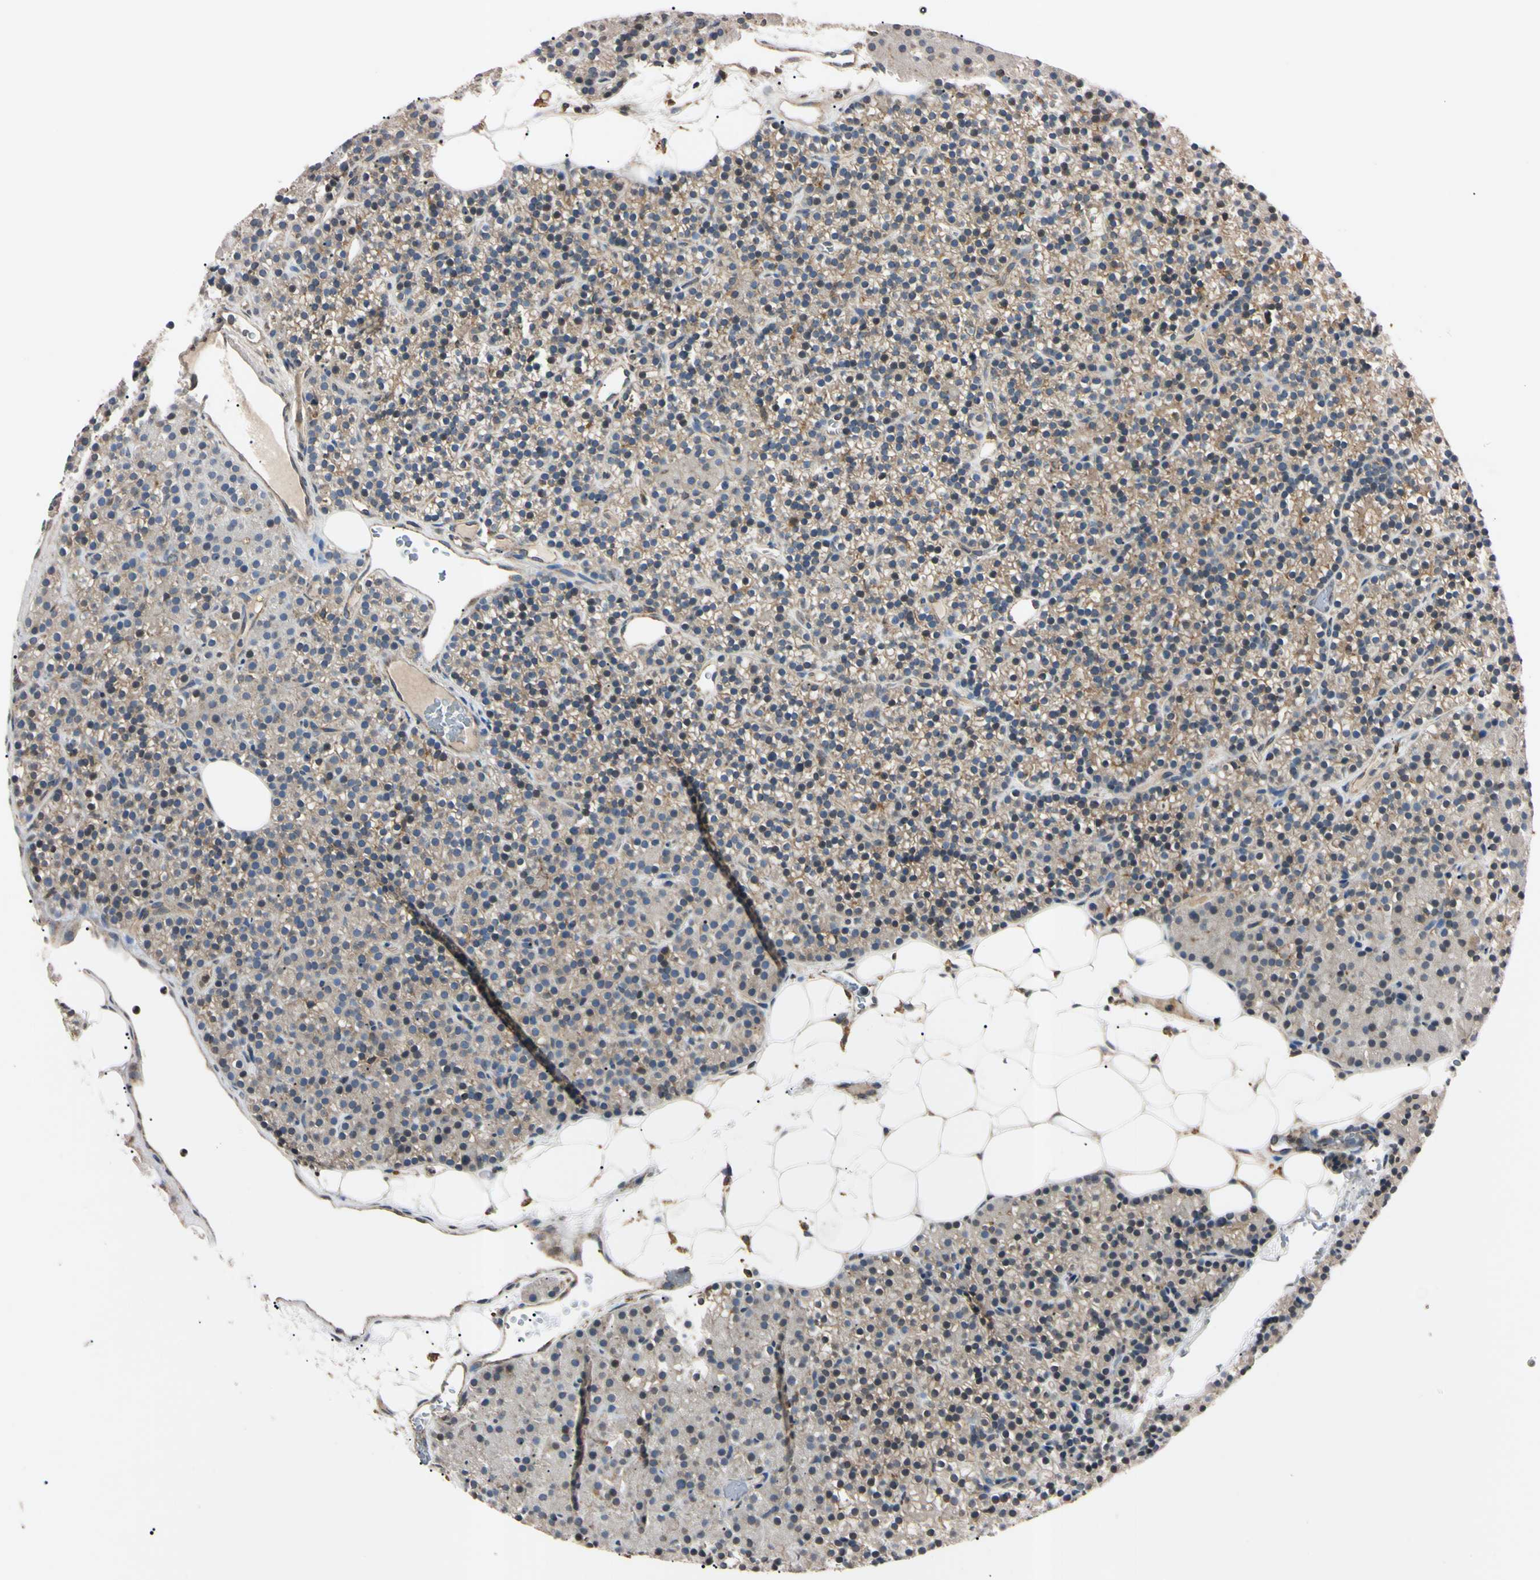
{"staining": {"intensity": "weak", "quantity": "25%-75%", "location": "cytoplasmic/membranous"}, "tissue": "parathyroid gland", "cell_type": "Glandular cells", "image_type": "normal", "snomed": [{"axis": "morphology", "description": "Normal tissue, NOS"}, {"axis": "morphology", "description": "Hyperplasia, NOS"}, {"axis": "topography", "description": "Parathyroid gland"}], "caption": "DAB immunohistochemical staining of benign human parathyroid gland demonstrates weak cytoplasmic/membranous protein expression in approximately 25%-75% of glandular cells. The staining was performed using DAB (3,3'-diaminobenzidine), with brown indicating positive protein expression. Nuclei are stained blue with hematoxylin.", "gene": "EPN1", "patient": {"sex": "male", "age": 44}}